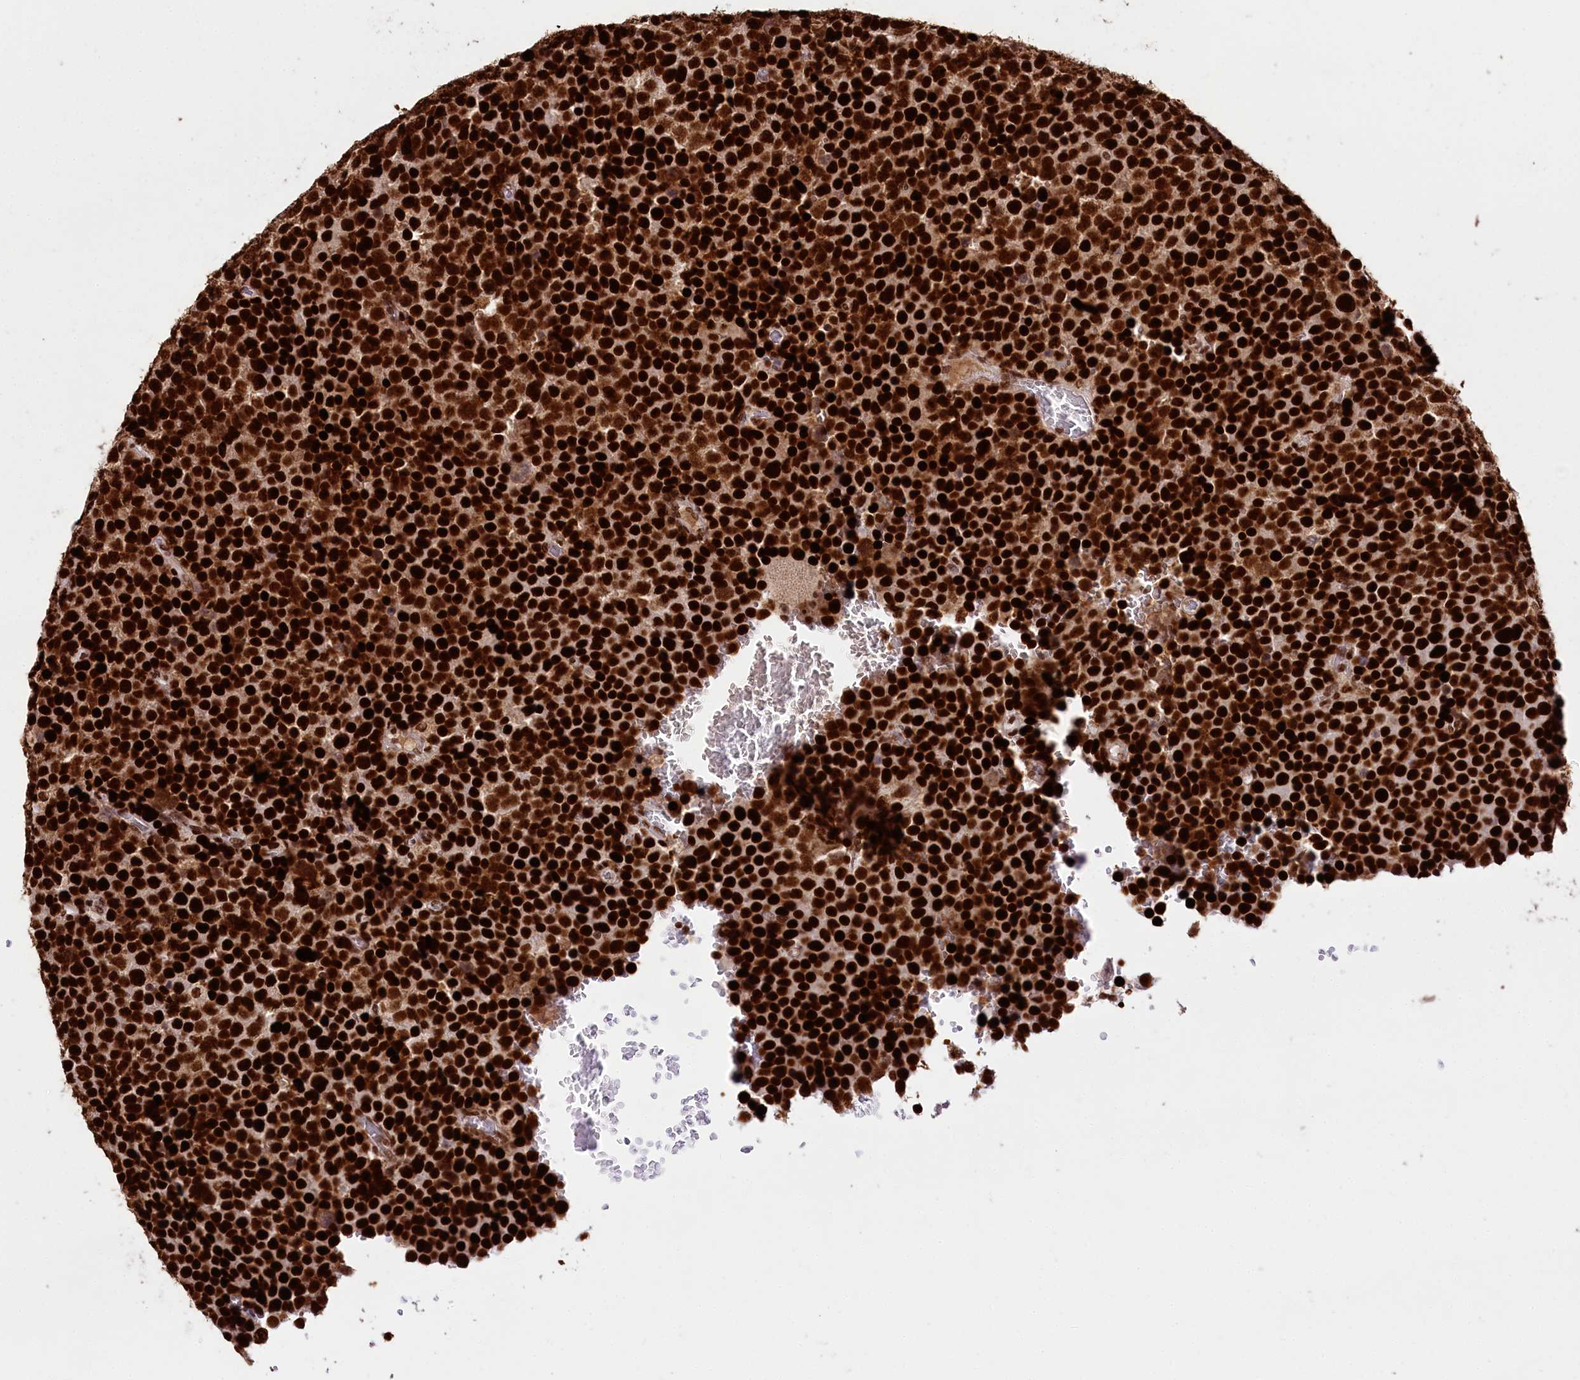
{"staining": {"intensity": "strong", "quantity": ">75%", "location": "nuclear"}, "tissue": "testis cancer", "cell_type": "Tumor cells", "image_type": "cancer", "snomed": [{"axis": "morphology", "description": "Seminoma, NOS"}, {"axis": "topography", "description": "Testis"}], "caption": "There is high levels of strong nuclear positivity in tumor cells of seminoma (testis), as demonstrated by immunohistochemical staining (brown color).", "gene": "SMARCE1", "patient": {"sex": "male", "age": 71}}